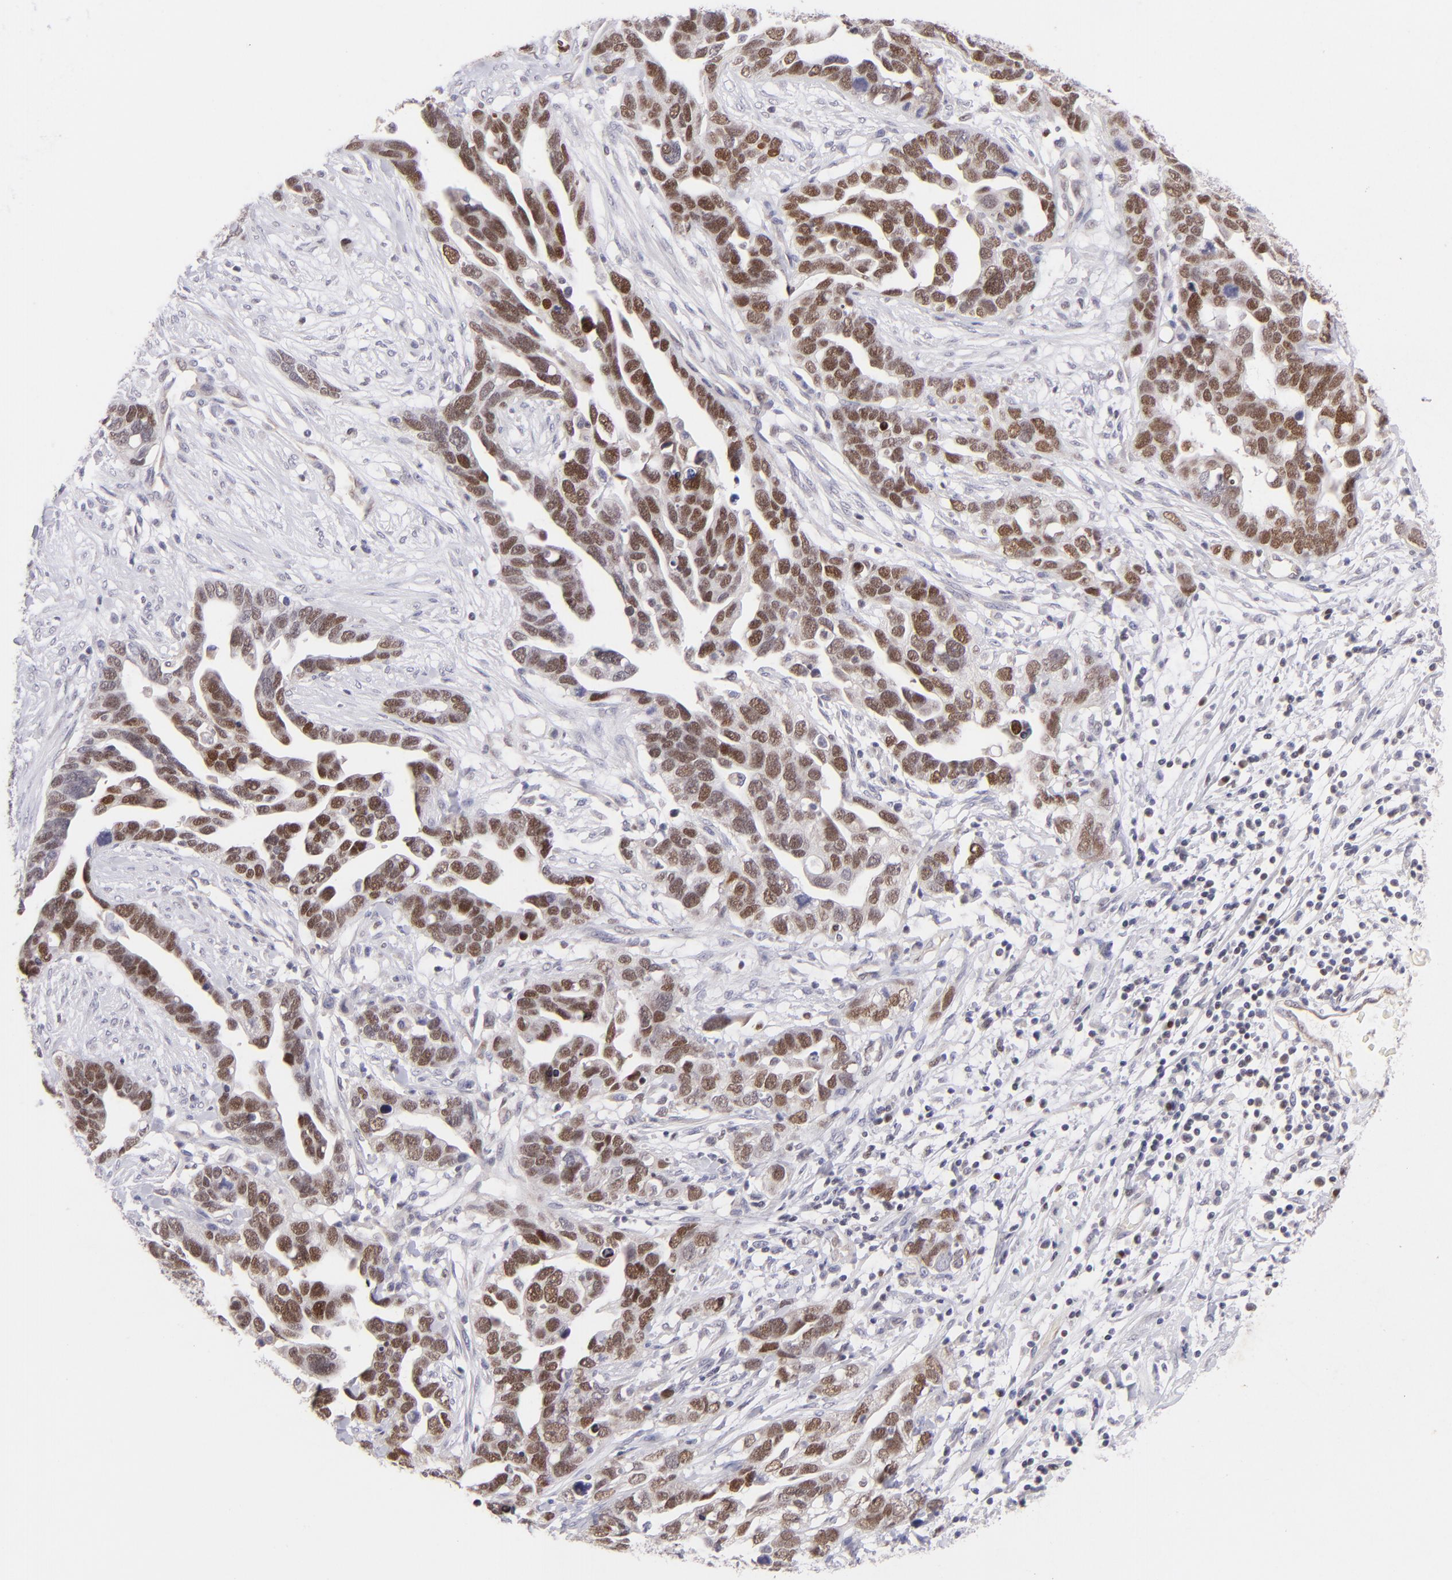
{"staining": {"intensity": "moderate", "quantity": ">75%", "location": "nuclear"}, "tissue": "ovarian cancer", "cell_type": "Tumor cells", "image_type": "cancer", "snomed": [{"axis": "morphology", "description": "Cystadenocarcinoma, serous, NOS"}, {"axis": "topography", "description": "Ovary"}], "caption": "IHC micrograph of neoplastic tissue: human ovarian cancer stained using immunohistochemistry (IHC) reveals medium levels of moderate protein expression localized specifically in the nuclear of tumor cells, appearing as a nuclear brown color.", "gene": "POU2F1", "patient": {"sex": "female", "age": 54}}